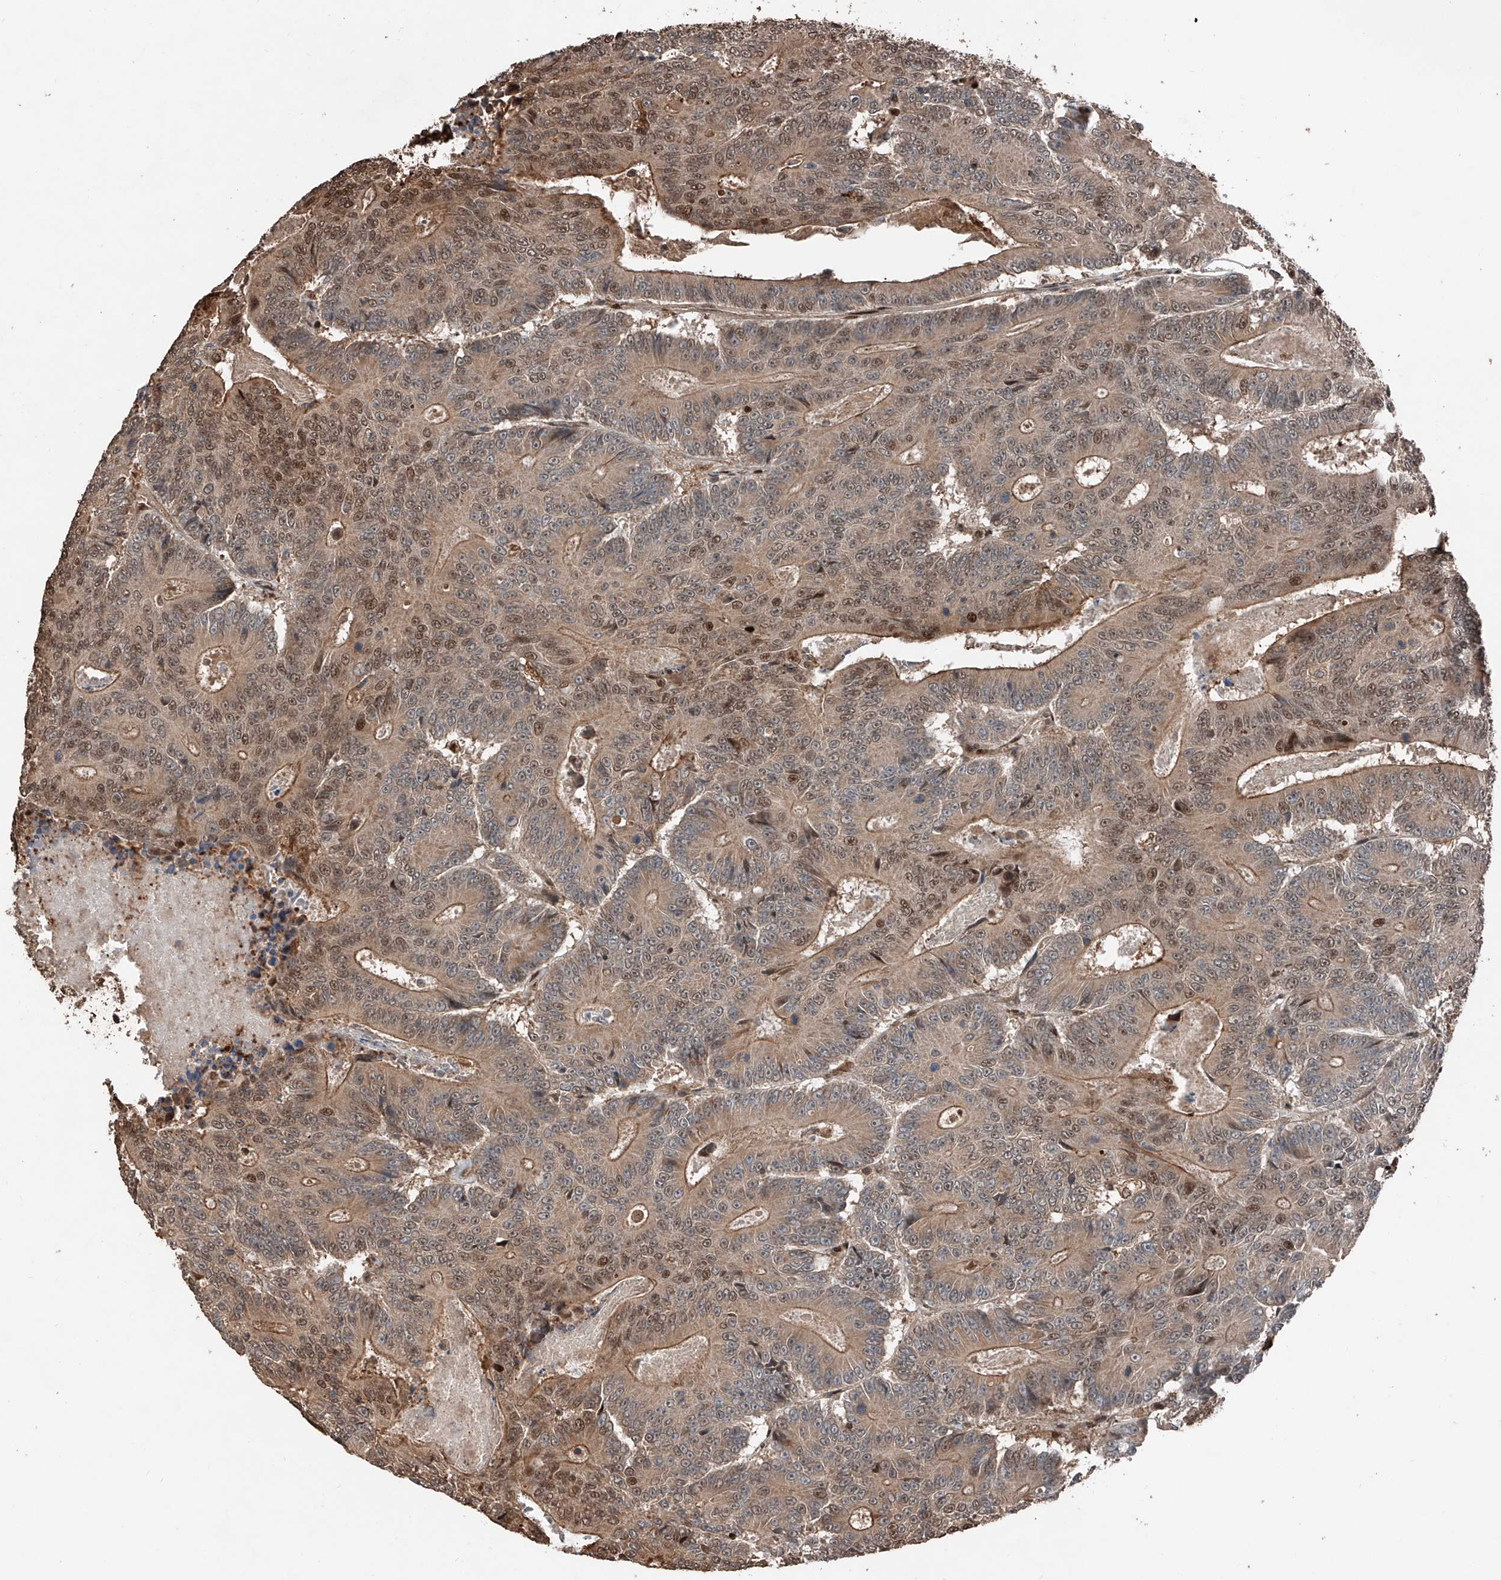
{"staining": {"intensity": "moderate", "quantity": ">75%", "location": "cytoplasmic/membranous,nuclear"}, "tissue": "colorectal cancer", "cell_type": "Tumor cells", "image_type": "cancer", "snomed": [{"axis": "morphology", "description": "Adenocarcinoma, NOS"}, {"axis": "topography", "description": "Colon"}], "caption": "Immunohistochemical staining of colorectal adenocarcinoma demonstrates moderate cytoplasmic/membranous and nuclear protein staining in about >75% of tumor cells. The protein is shown in brown color, while the nuclei are stained blue.", "gene": "RMND1", "patient": {"sex": "male", "age": 83}}